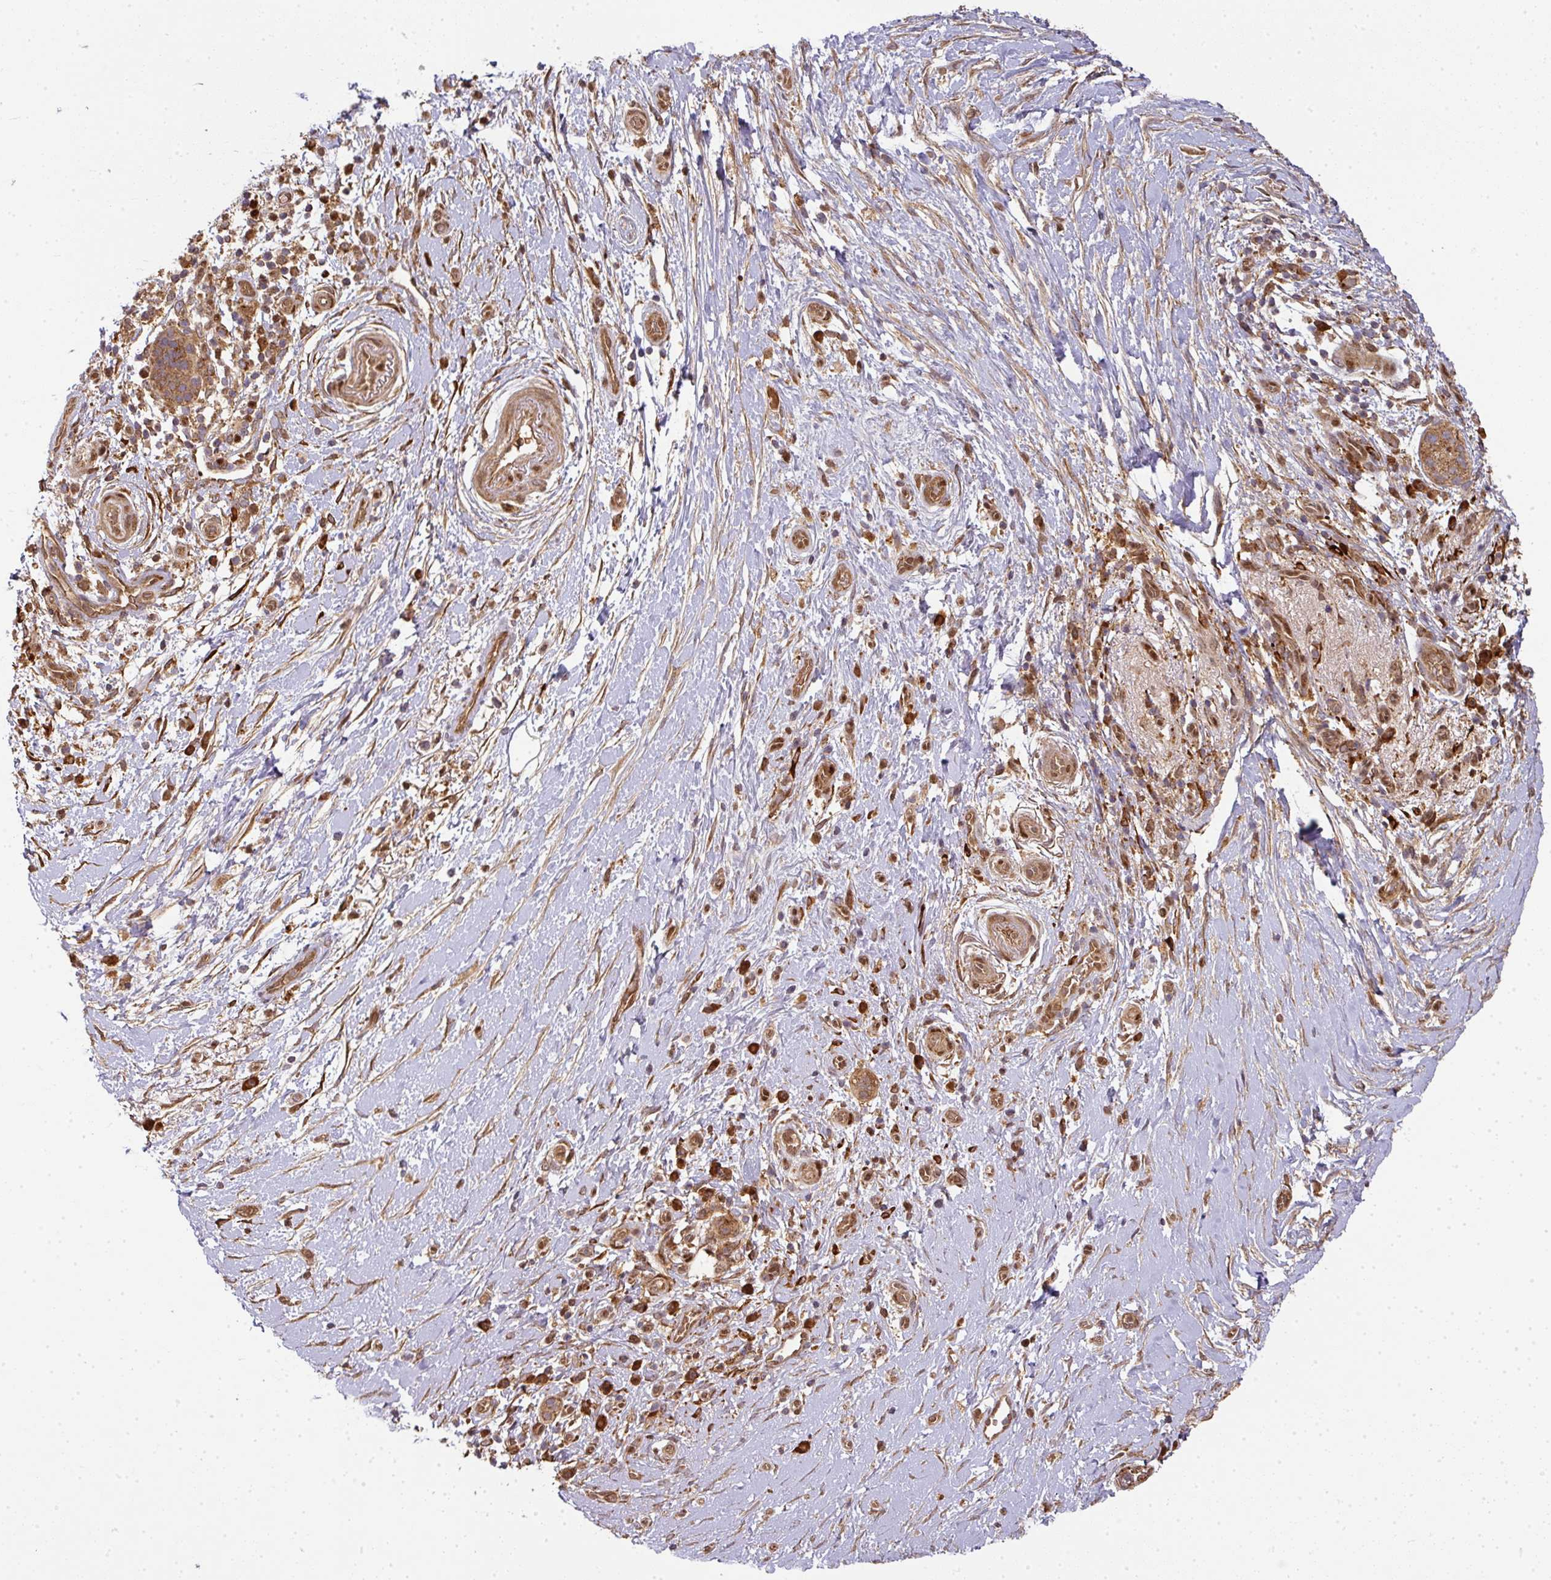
{"staining": {"intensity": "moderate", "quantity": ">75%", "location": "cytoplasmic/membranous"}, "tissue": "pancreatic cancer", "cell_type": "Tumor cells", "image_type": "cancer", "snomed": [{"axis": "morphology", "description": "Adenocarcinoma, NOS"}, {"axis": "topography", "description": "Pancreas"}], "caption": "The micrograph demonstrates immunohistochemical staining of adenocarcinoma (pancreatic). There is moderate cytoplasmic/membranous expression is seen in about >75% of tumor cells.", "gene": "MALSU1", "patient": {"sex": "female", "age": 72}}